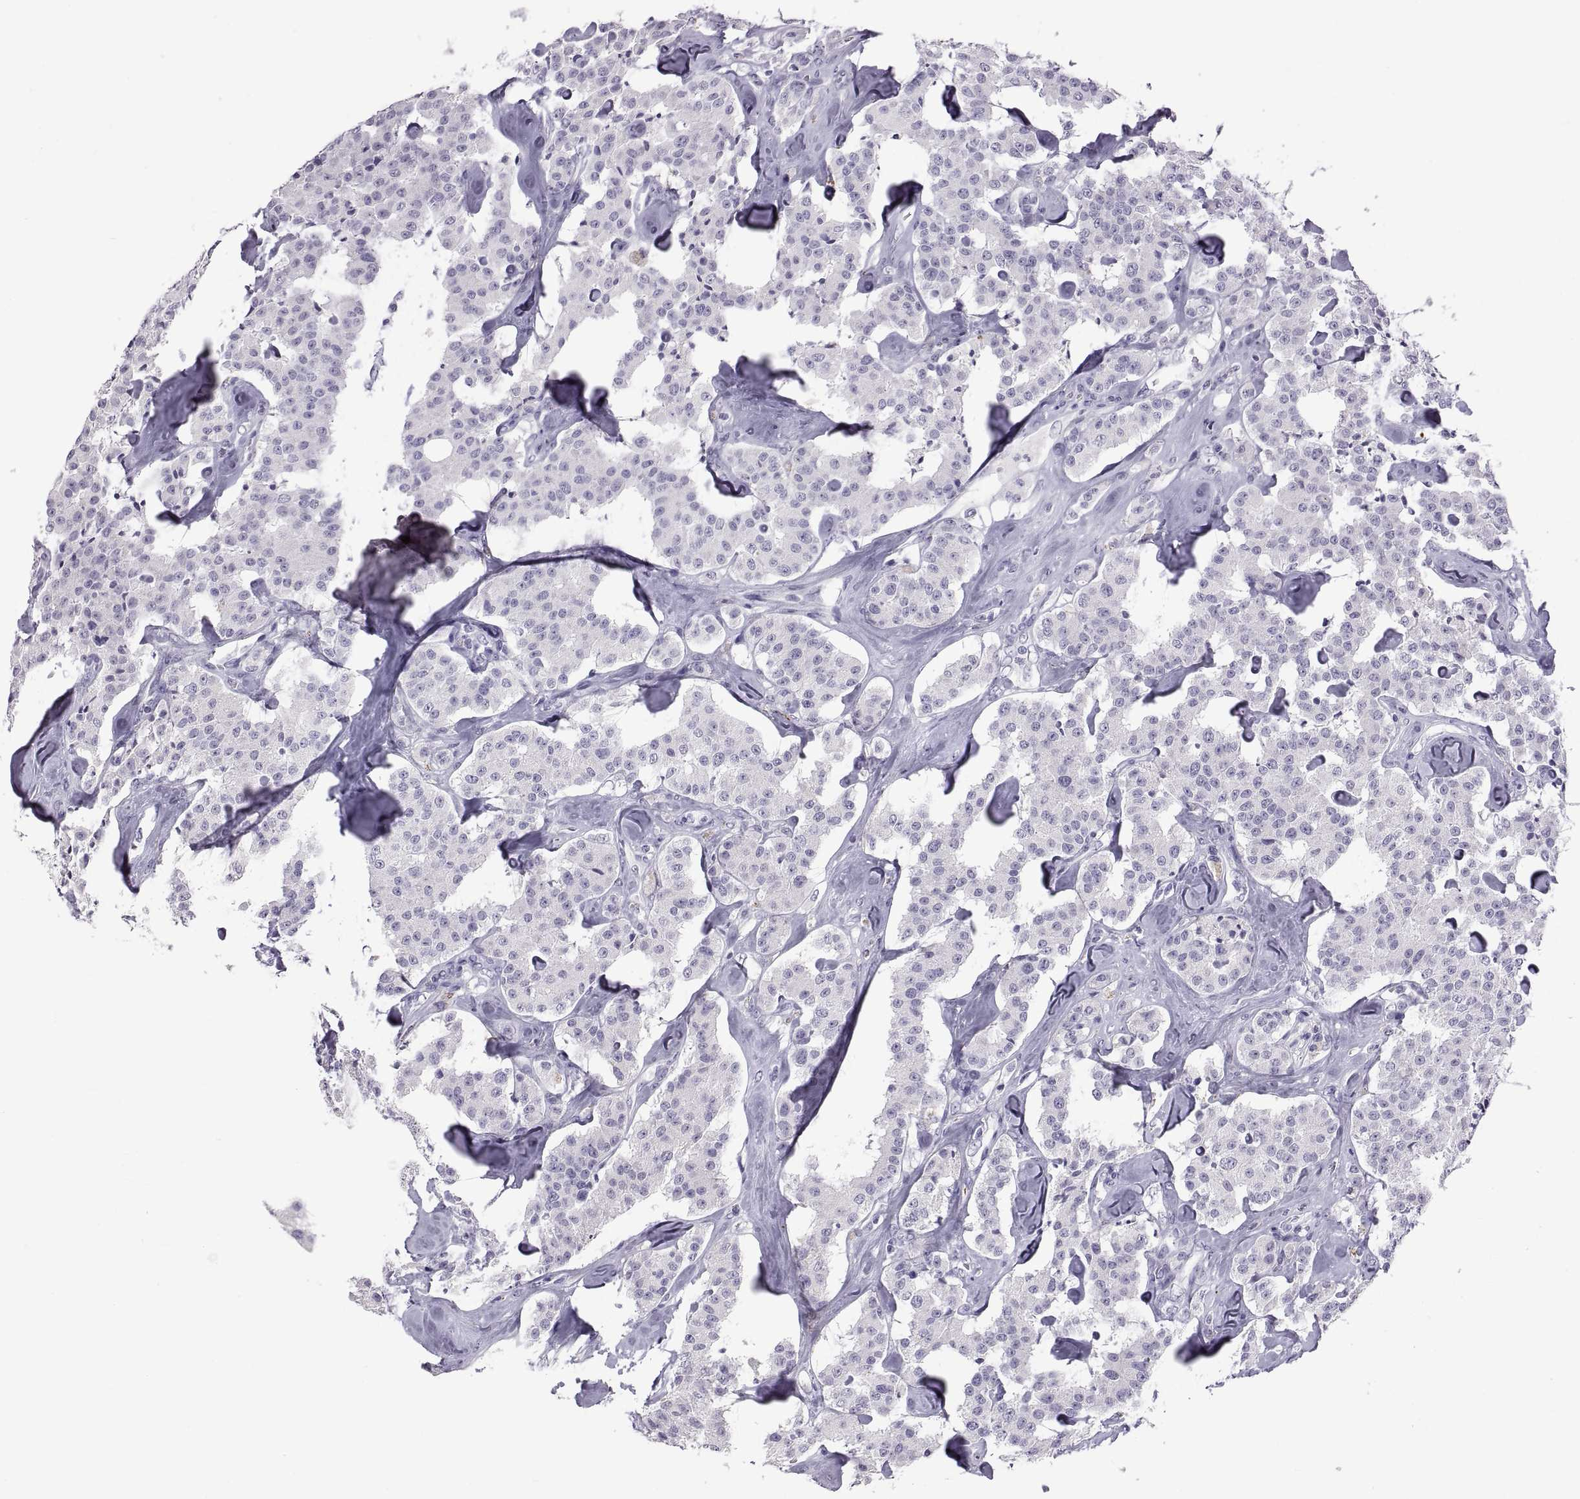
{"staining": {"intensity": "negative", "quantity": "none", "location": "none"}, "tissue": "carcinoid", "cell_type": "Tumor cells", "image_type": "cancer", "snomed": [{"axis": "morphology", "description": "Carcinoid, malignant, NOS"}, {"axis": "topography", "description": "Pancreas"}], "caption": "DAB (3,3'-diaminobenzidine) immunohistochemical staining of human carcinoid exhibits no significant positivity in tumor cells. (DAB immunohistochemistry (IHC) visualized using brightfield microscopy, high magnification).", "gene": "RDM1", "patient": {"sex": "male", "age": 41}}